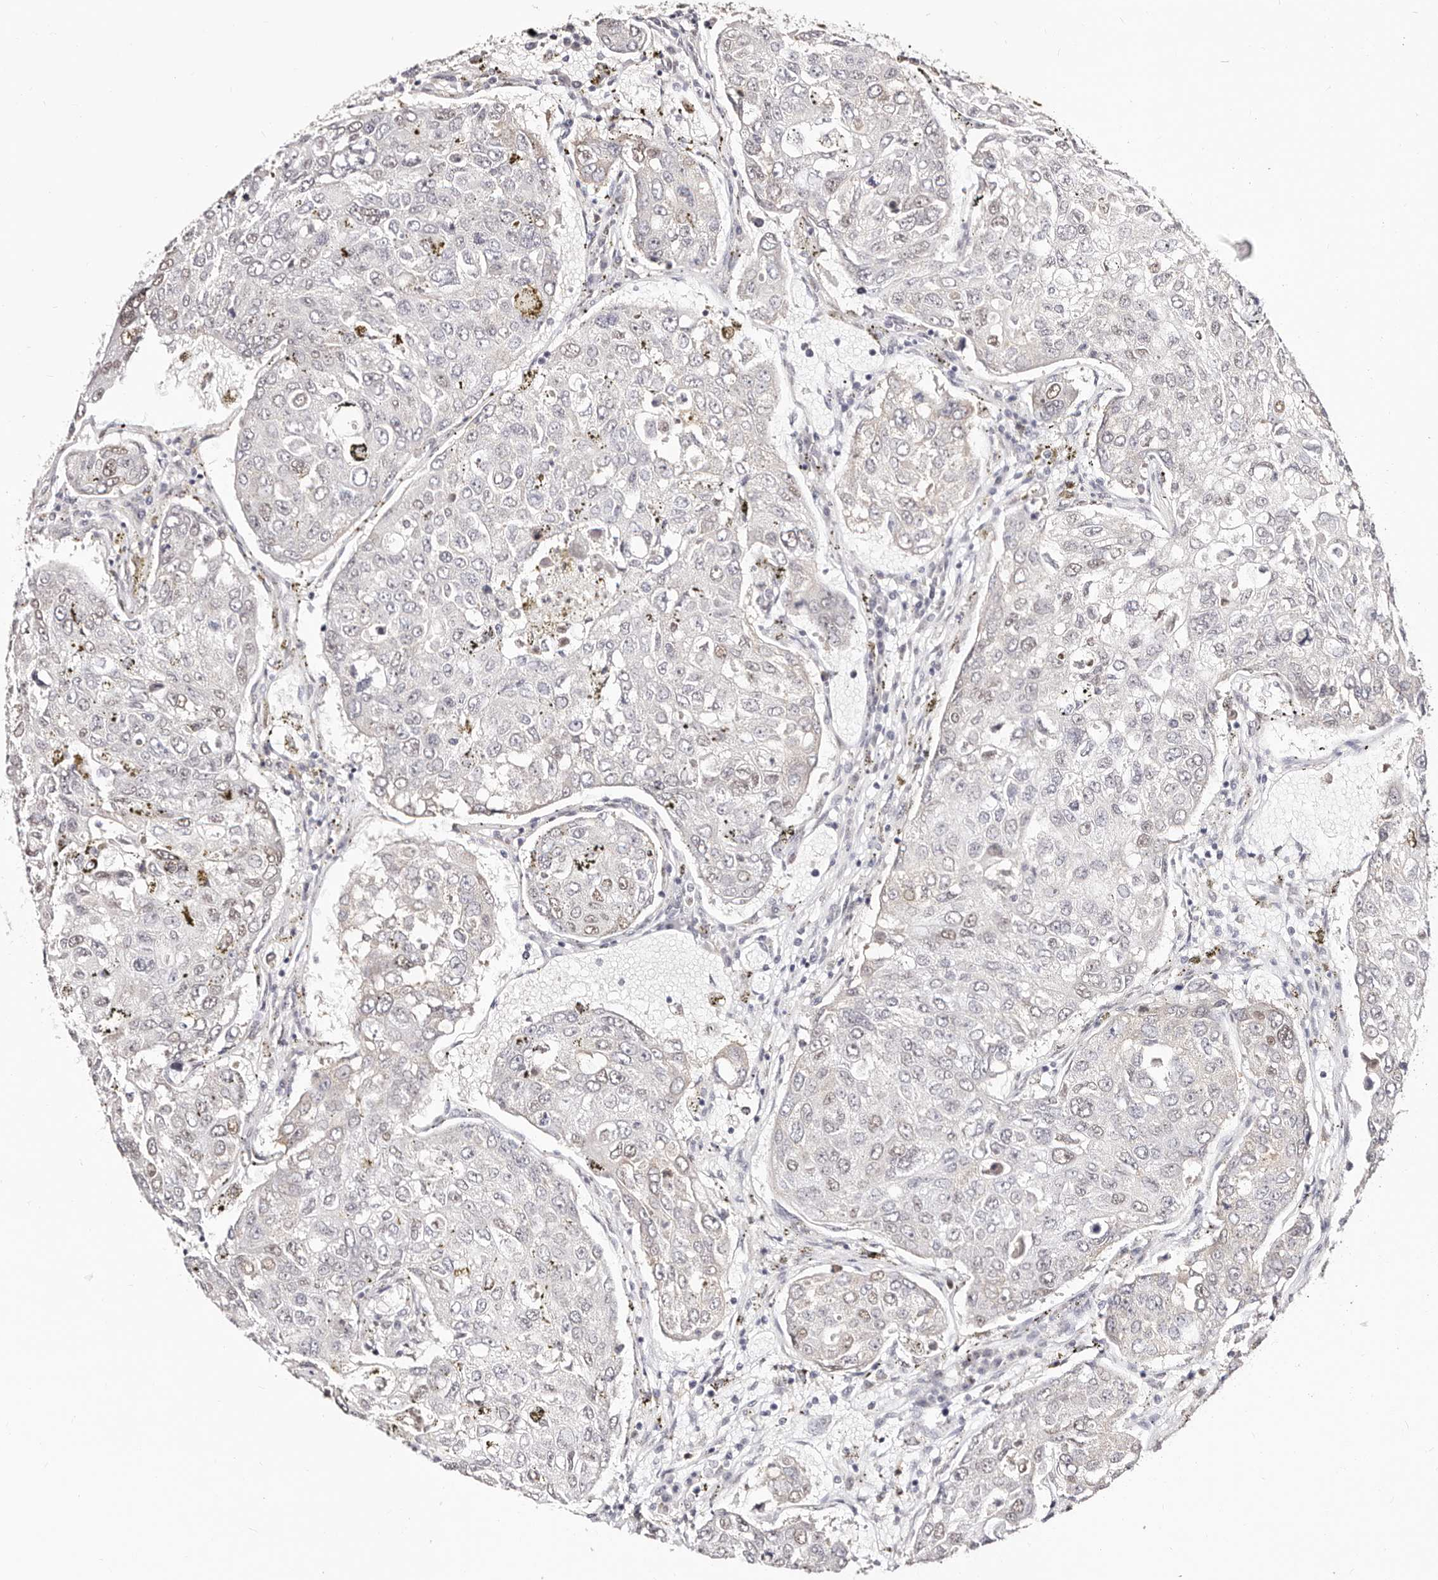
{"staining": {"intensity": "weak", "quantity": "<25%", "location": "nuclear"}, "tissue": "urothelial cancer", "cell_type": "Tumor cells", "image_type": "cancer", "snomed": [{"axis": "morphology", "description": "Urothelial carcinoma, High grade"}, {"axis": "topography", "description": "Lymph node"}, {"axis": "topography", "description": "Urinary bladder"}], "caption": "IHC histopathology image of neoplastic tissue: urothelial cancer stained with DAB (3,3'-diaminobenzidine) reveals no significant protein positivity in tumor cells. (Brightfield microscopy of DAB (3,3'-diaminobenzidine) IHC at high magnification).", "gene": "TKT", "patient": {"sex": "male", "age": 51}}